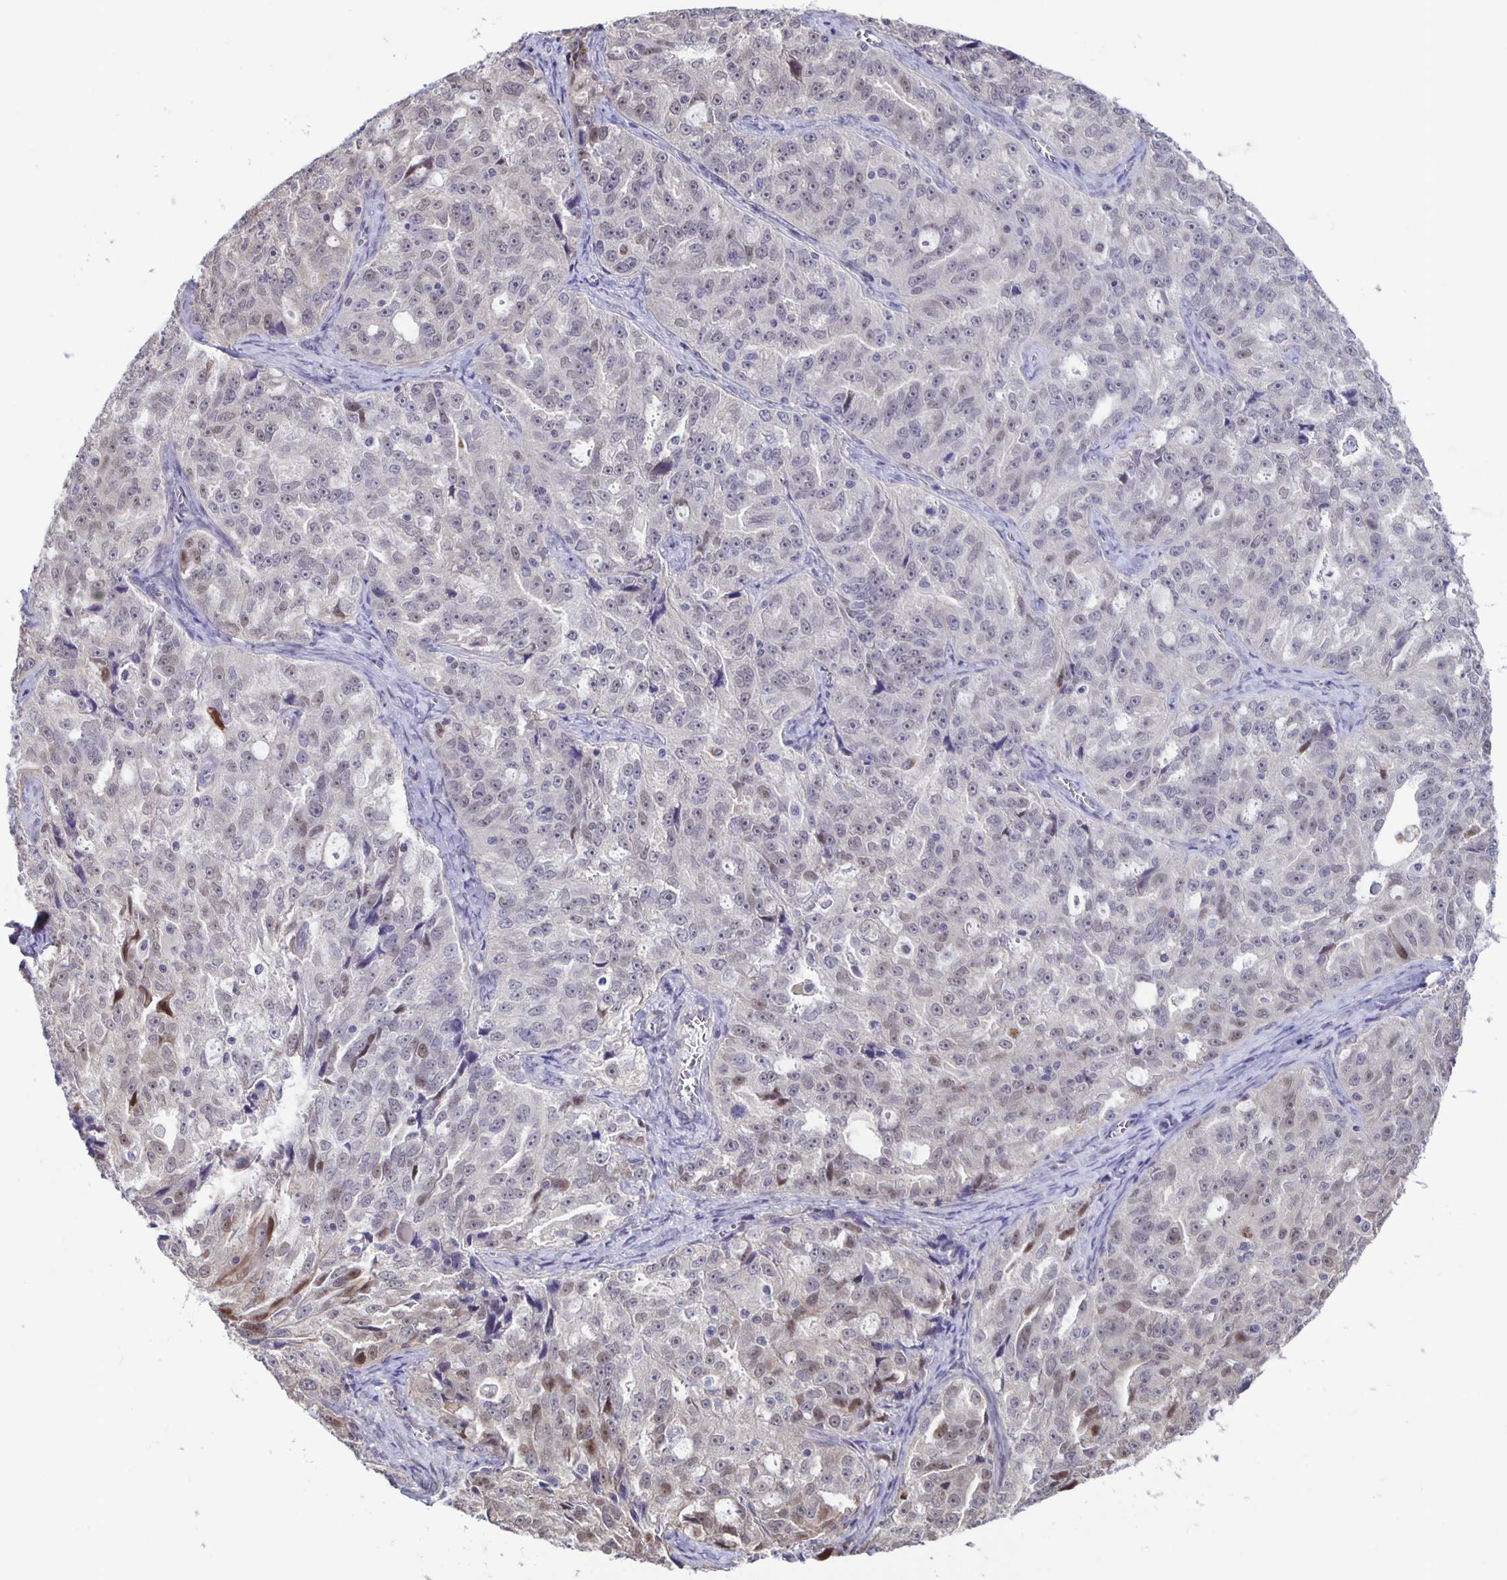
{"staining": {"intensity": "weak", "quantity": "<25%", "location": "nuclear"}, "tissue": "ovarian cancer", "cell_type": "Tumor cells", "image_type": "cancer", "snomed": [{"axis": "morphology", "description": "Cystadenocarcinoma, serous, NOS"}, {"axis": "topography", "description": "Ovary"}], "caption": "This is an IHC histopathology image of ovarian cancer. There is no staining in tumor cells.", "gene": "MAPK12", "patient": {"sex": "female", "age": 51}}